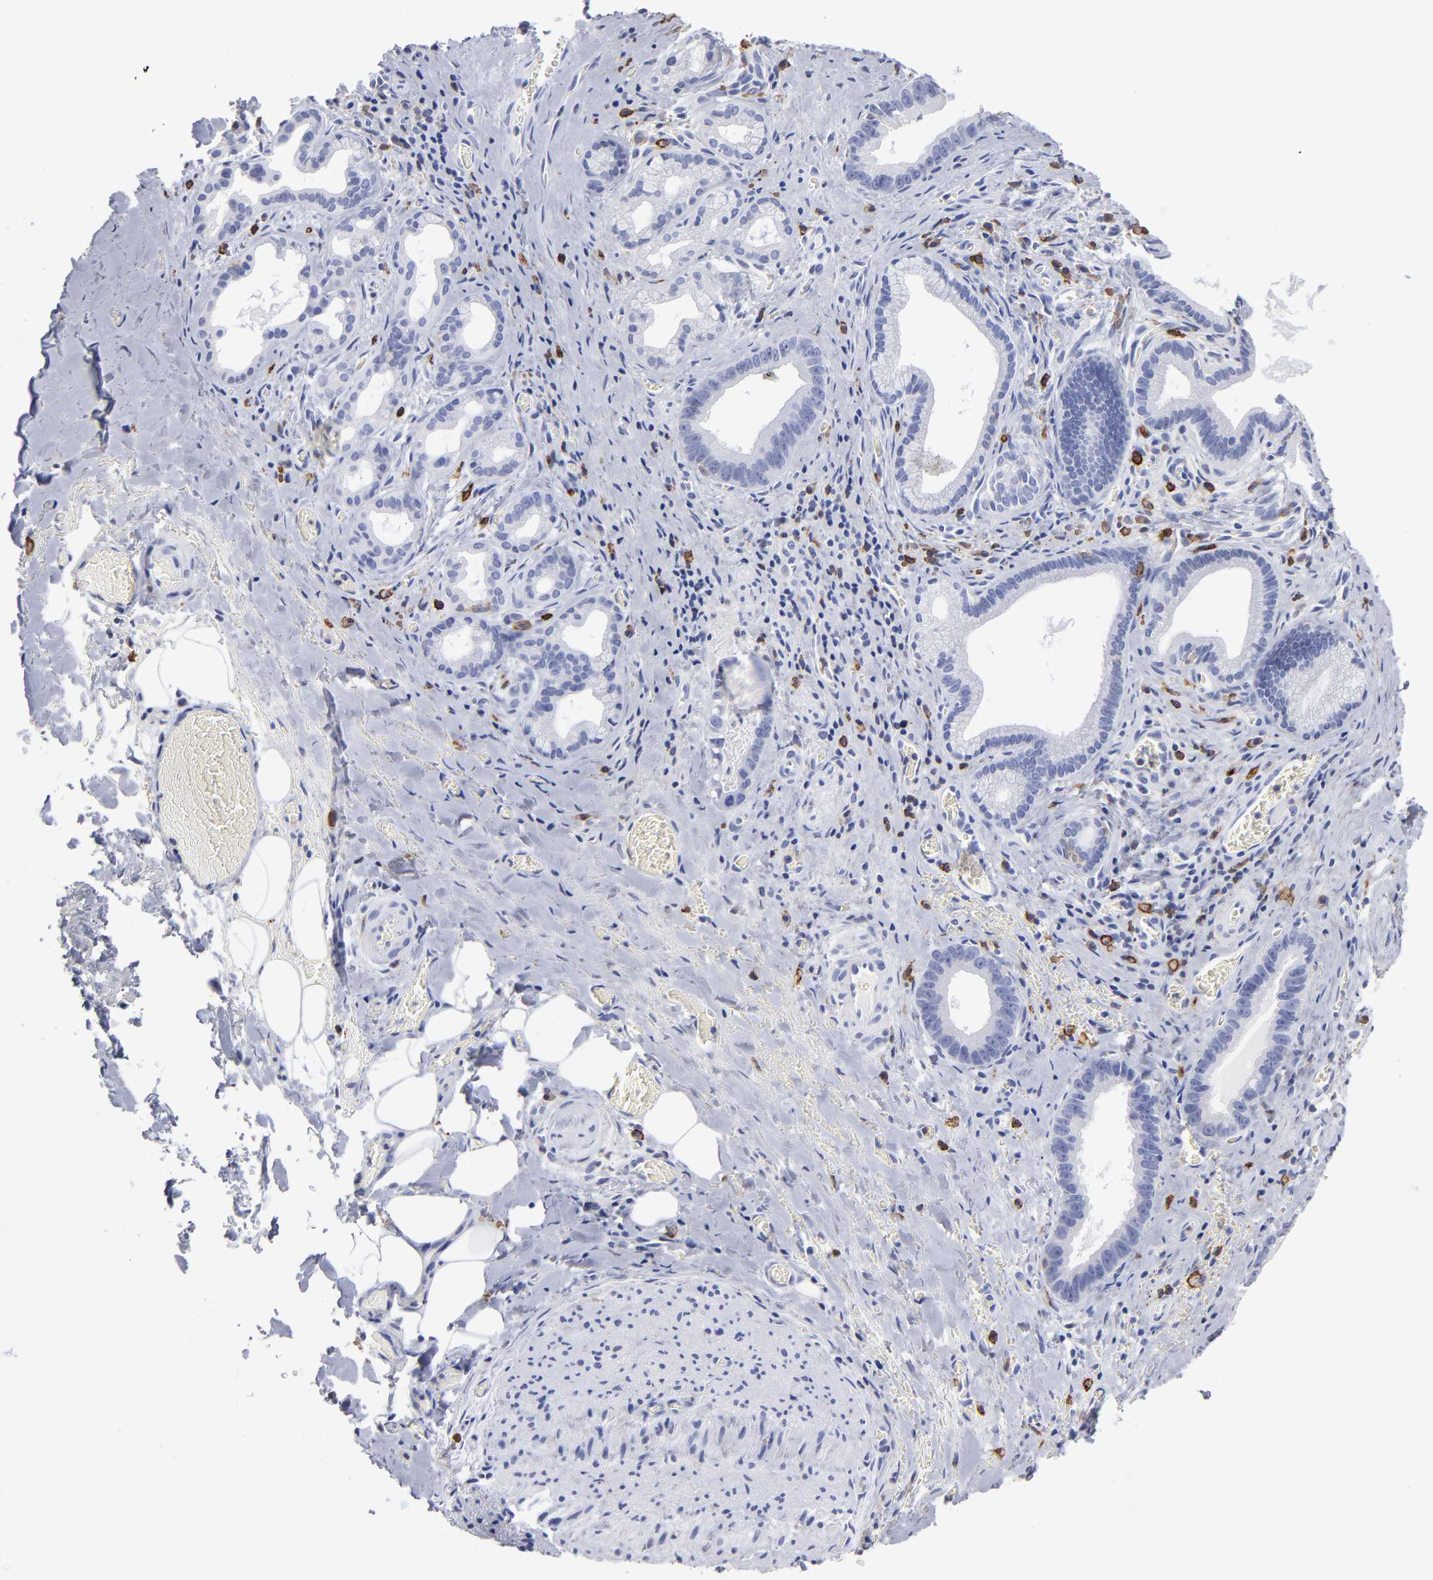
{"staining": {"intensity": "negative", "quantity": "none", "location": "none"}, "tissue": "liver cancer", "cell_type": "Tumor cells", "image_type": "cancer", "snomed": [{"axis": "morphology", "description": "Cholangiocarcinoma"}, {"axis": "topography", "description": "Liver"}], "caption": "An image of human liver cancer is negative for staining in tumor cells.", "gene": "LAT2", "patient": {"sex": "female", "age": 55}}